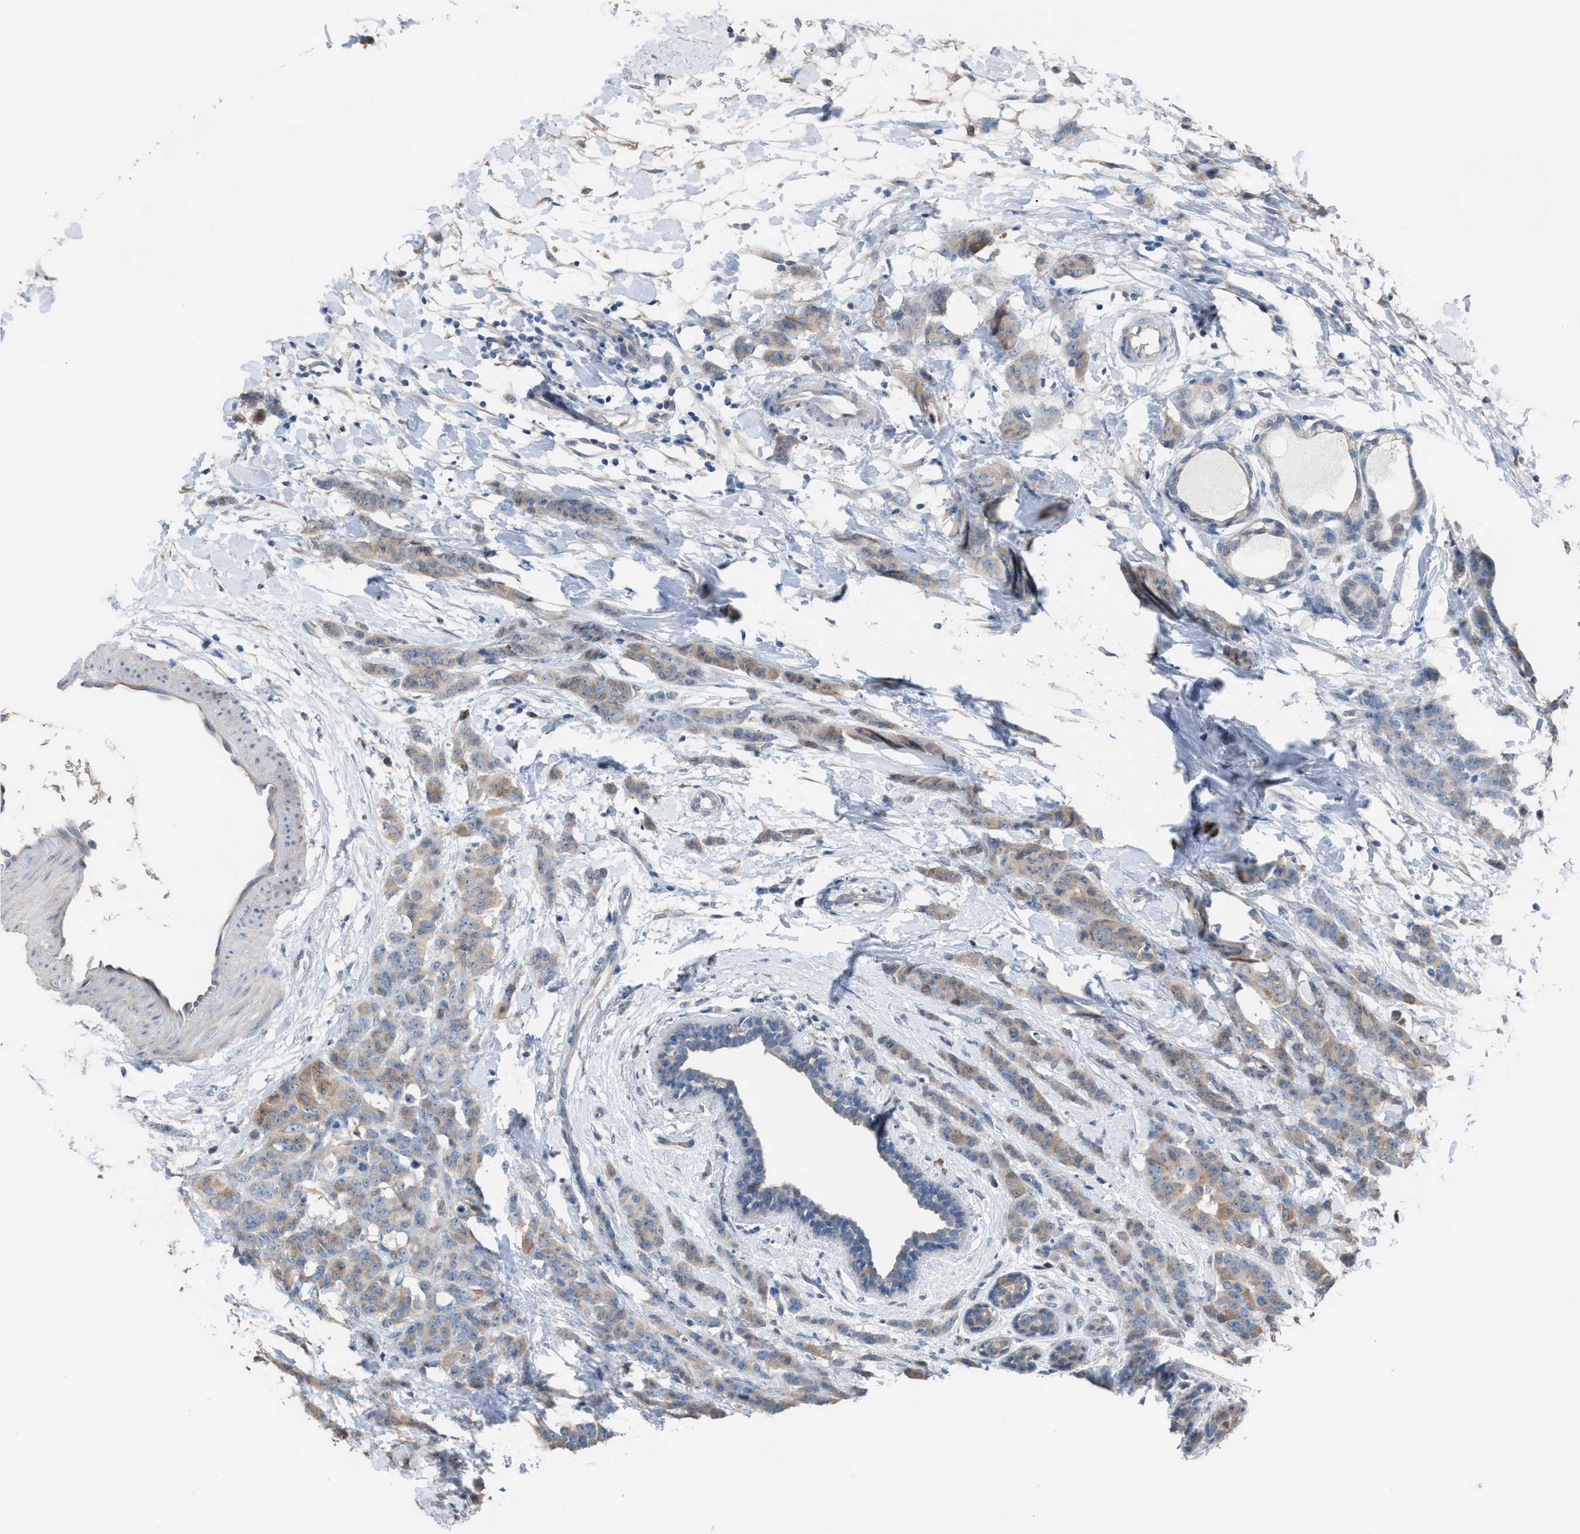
{"staining": {"intensity": "weak", "quantity": ">75%", "location": "cytoplasmic/membranous"}, "tissue": "breast cancer", "cell_type": "Tumor cells", "image_type": "cancer", "snomed": [{"axis": "morphology", "description": "Normal tissue, NOS"}, {"axis": "morphology", "description": "Duct carcinoma"}, {"axis": "topography", "description": "Breast"}], "caption": "The photomicrograph shows immunohistochemical staining of breast cancer. There is weak cytoplasmic/membranous positivity is identified in approximately >75% of tumor cells. The staining was performed using DAB (3,3'-diaminobenzidine), with brown indicating positive protein expression. Nuclei are stained blue with hematoxylin.", "gene": "NQO2", "patient": {"sex": "female", "age": 40}}